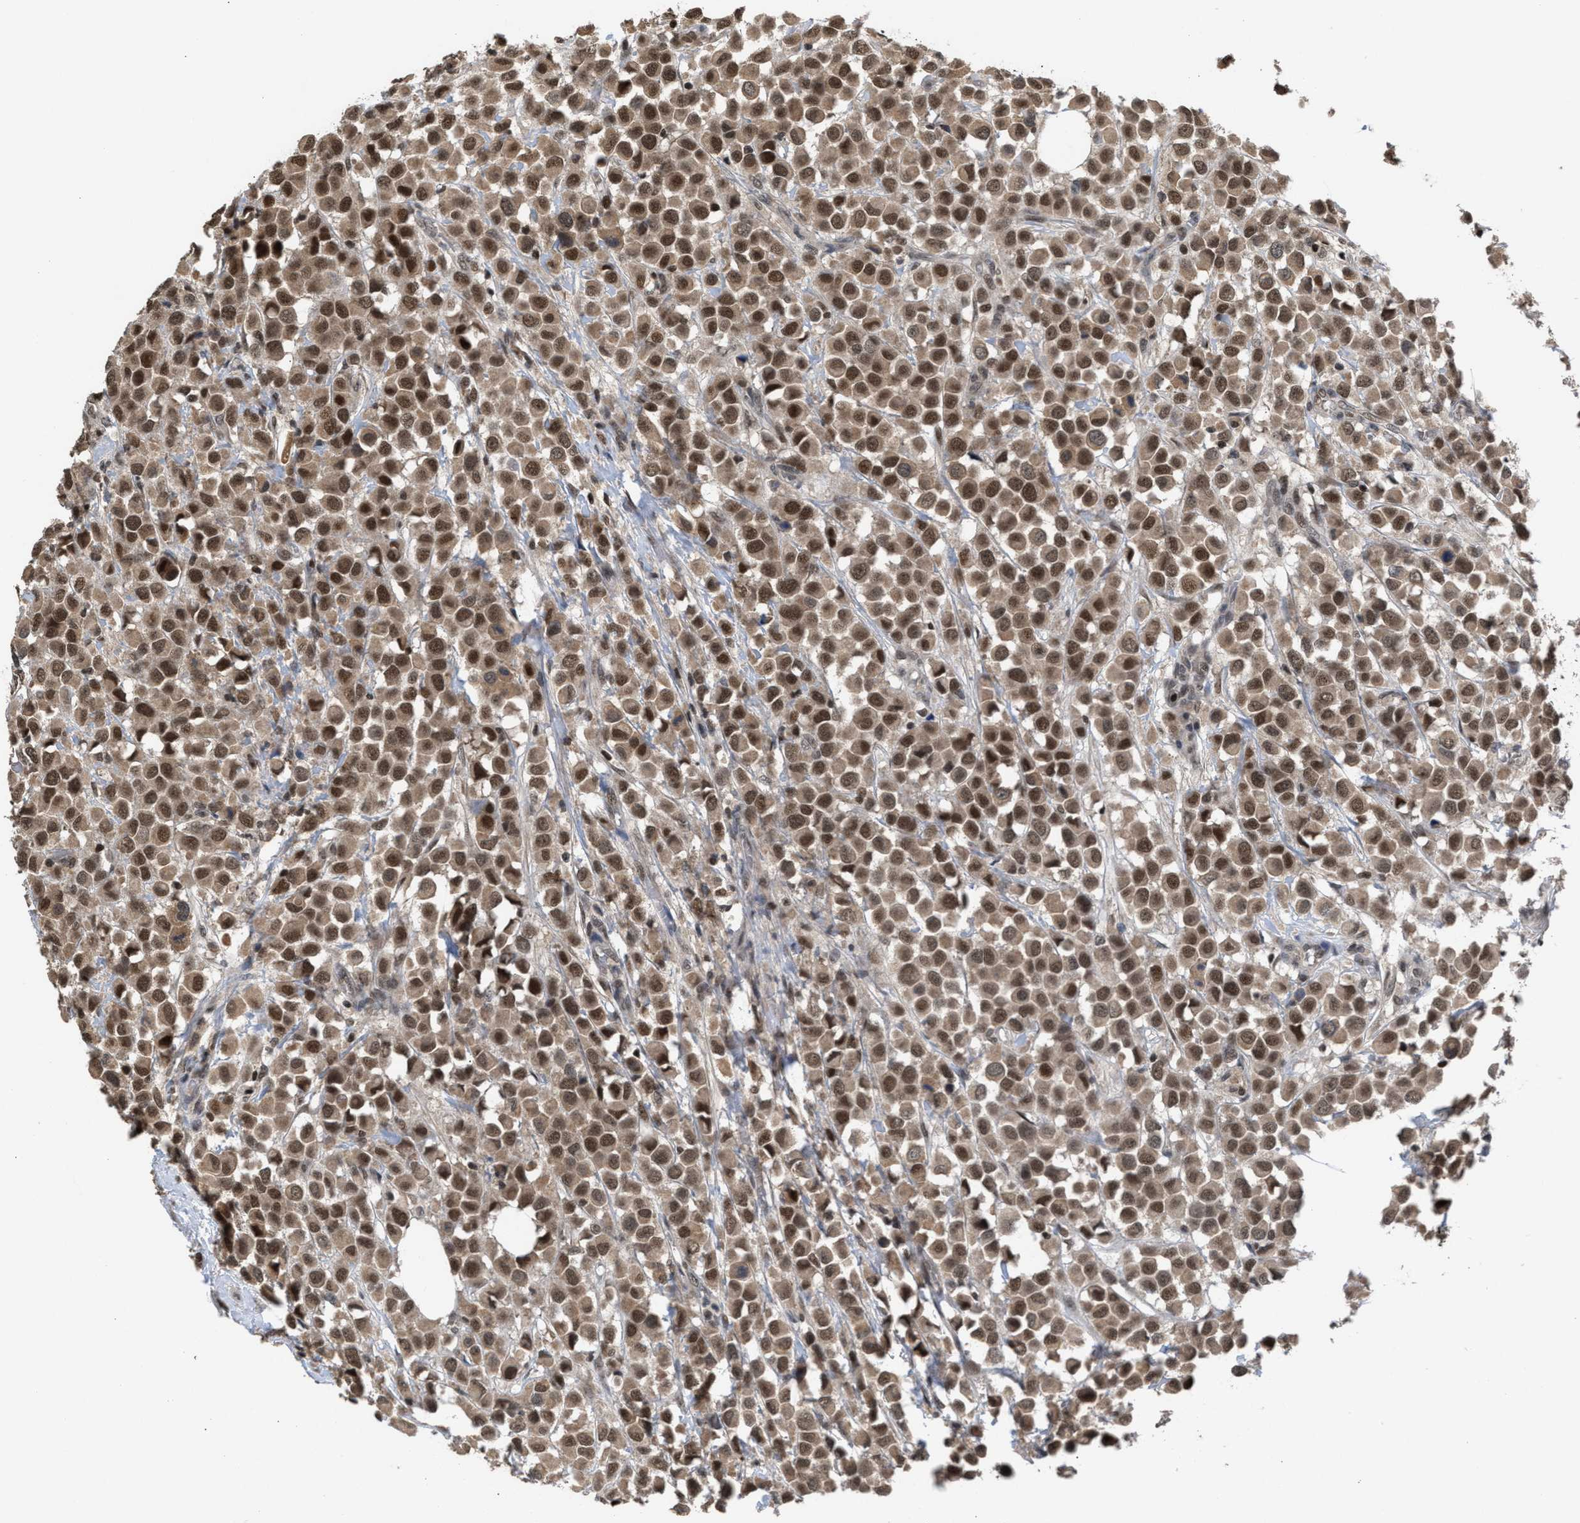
{"staining": {"intensity": "moderate", "quantity": ">75%", "location": "cytoplasmic/membranous,nuclear"}, "tissue": "breast cancer", "cell_type": "Tumor cells", "image_type": "cancer", "snomed": [{"axis": "morphology", "description": "Duct carcinoma"}, {"axis": "topography", "description": "Breast"}], "caption": "About >75% of tumor cells in human breast cancer exhibit moderate cytoplasmic/membranous and nuclear protein positivity as visualized by brown immunohistochemical staining.", "gene": "C9orf78", "patient": {"sex": "female", "age": 61}}